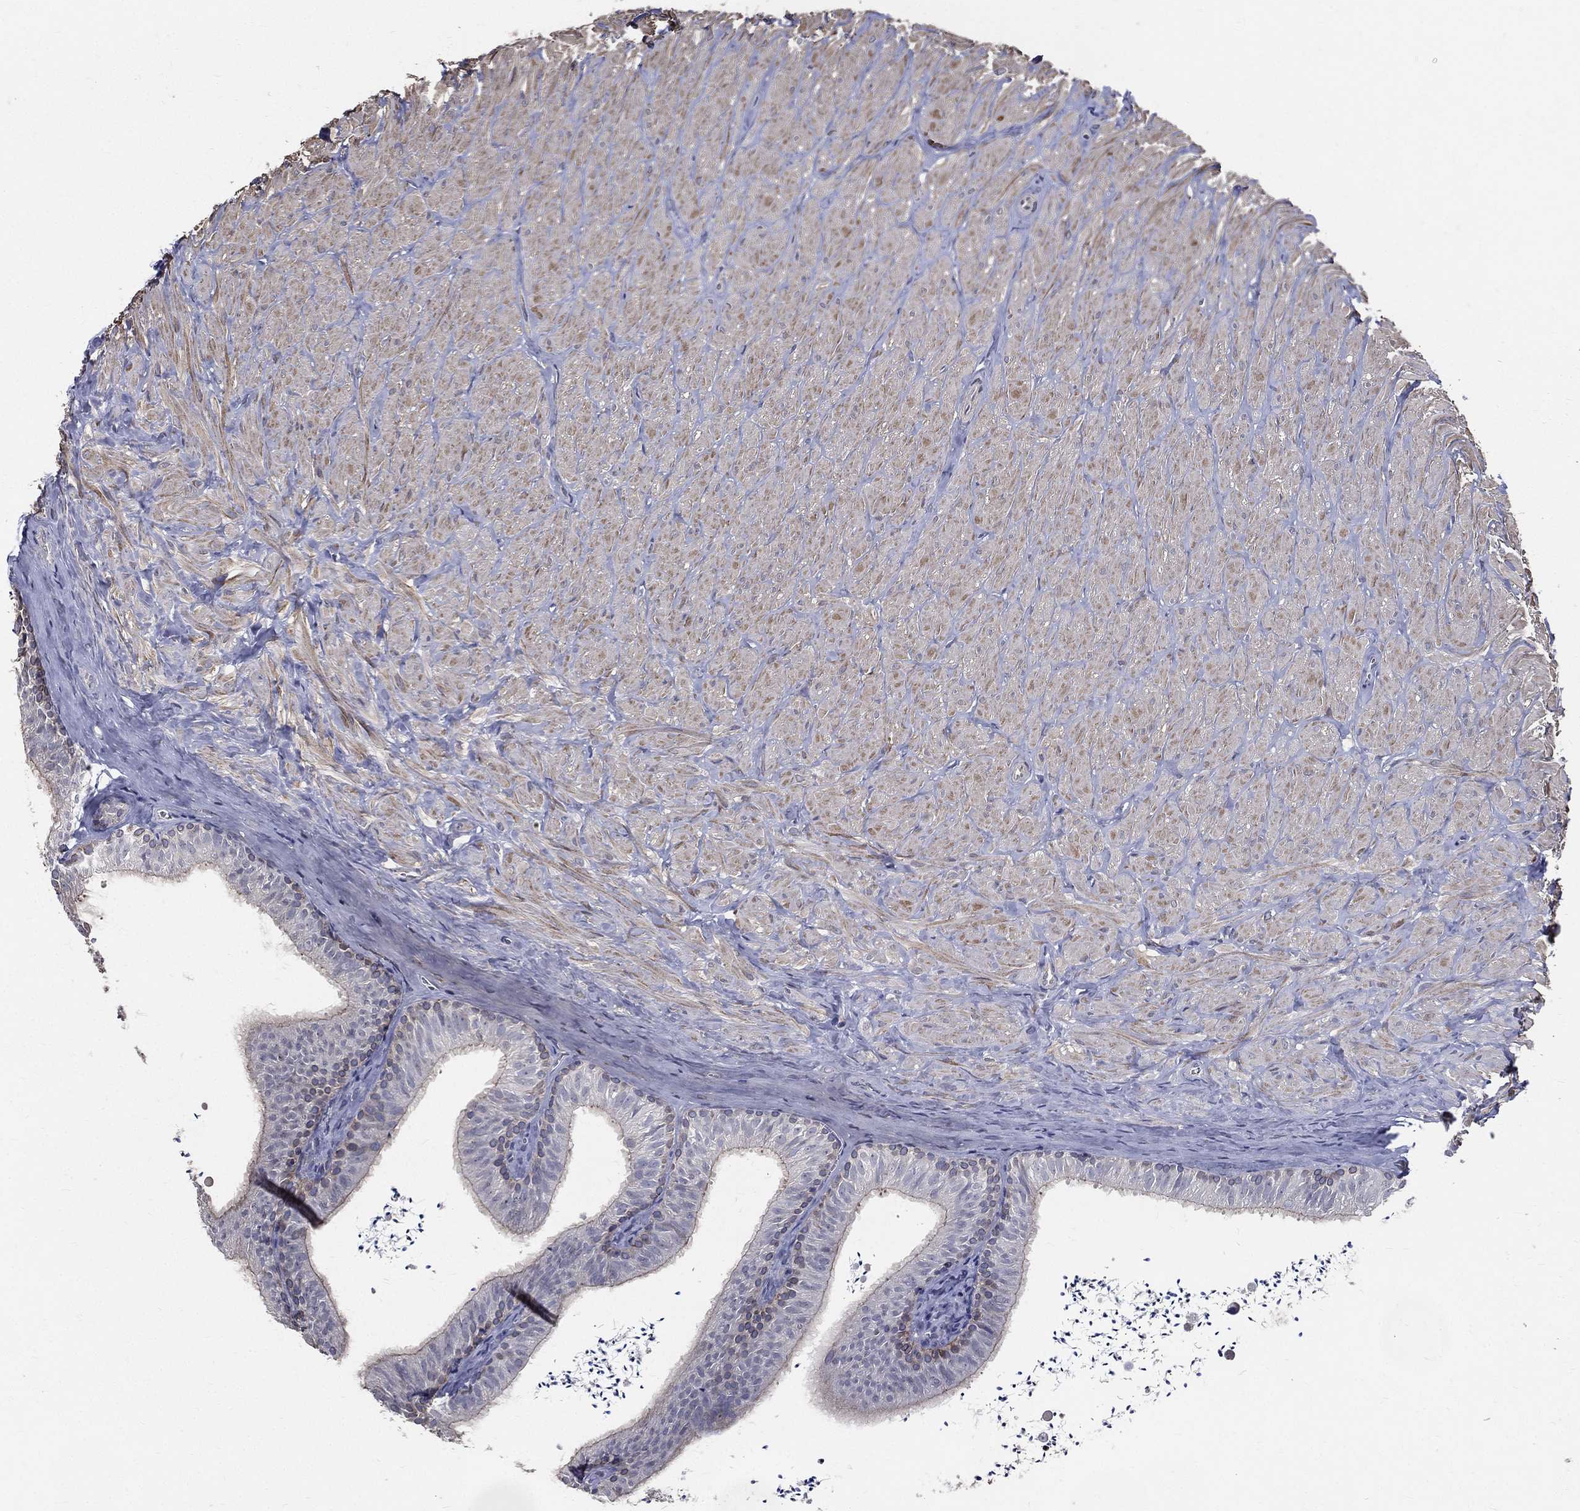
{"staining": {"intensity": "moderate", "quantity": "<25%", "location": "cytoplasmic/membranous"}, "tissue": "epididymis", "cell_type": "Glandular cells", "image_type": "normal", "snomed": [{"axis": "morphology", "description": "Normal tissue, NOS"}, {"axis": "topography", "description": "Epididymis"}], "caption": "IHC (DAB) staining of normal human epididymis exhibits moderate cytoplasmic/membranous protein positivity in about <25% of glandular cells.", "gene": "SERPINB2", "patient": {"sex": "male", "age": 32}}